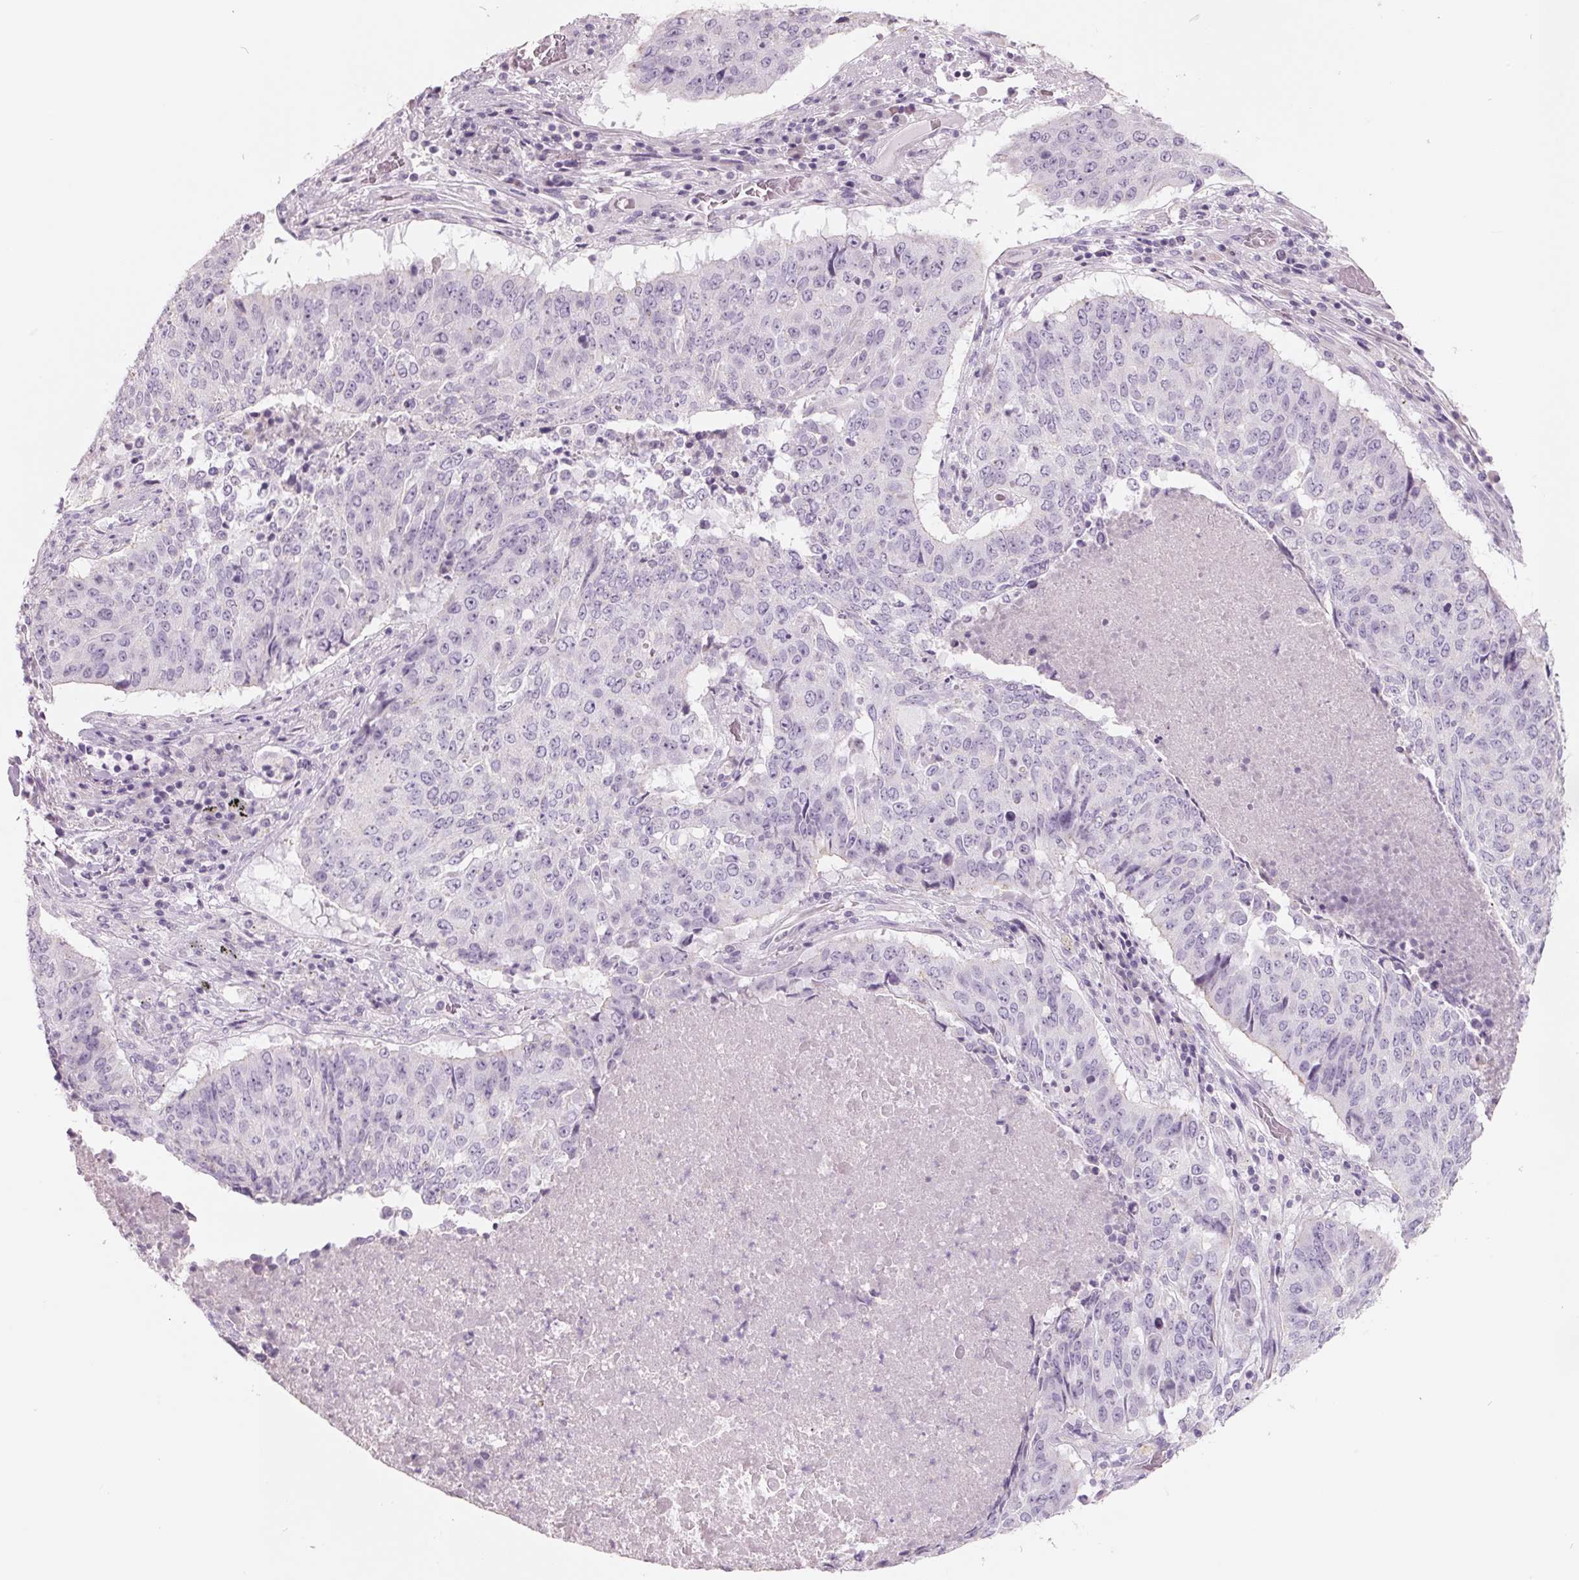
{"staining": {"intensity": "negative", "quantity": "none", "location": "none"}, "tissue": "lung cancer", "cell_type": "Tumor cells", "image_type": "cancer", "snomed": [{"axis": "morphology", "description": "Normal tissue, NOS"}, {"axis": "morphology", "description": "Squamous cell carcinoma, NOS"}, {"axis": "topography", "description": "Bronchus"}, {"axis": "topography", "description": "Lung"}], "caption": "IHC histopathology image of lung cancer (squamous cell carcinoma) stained for a protein (brown), which shows no positivity in tumor cells.", "gene": "FTCD", "patient": {"sex": "male", "age": 64}}